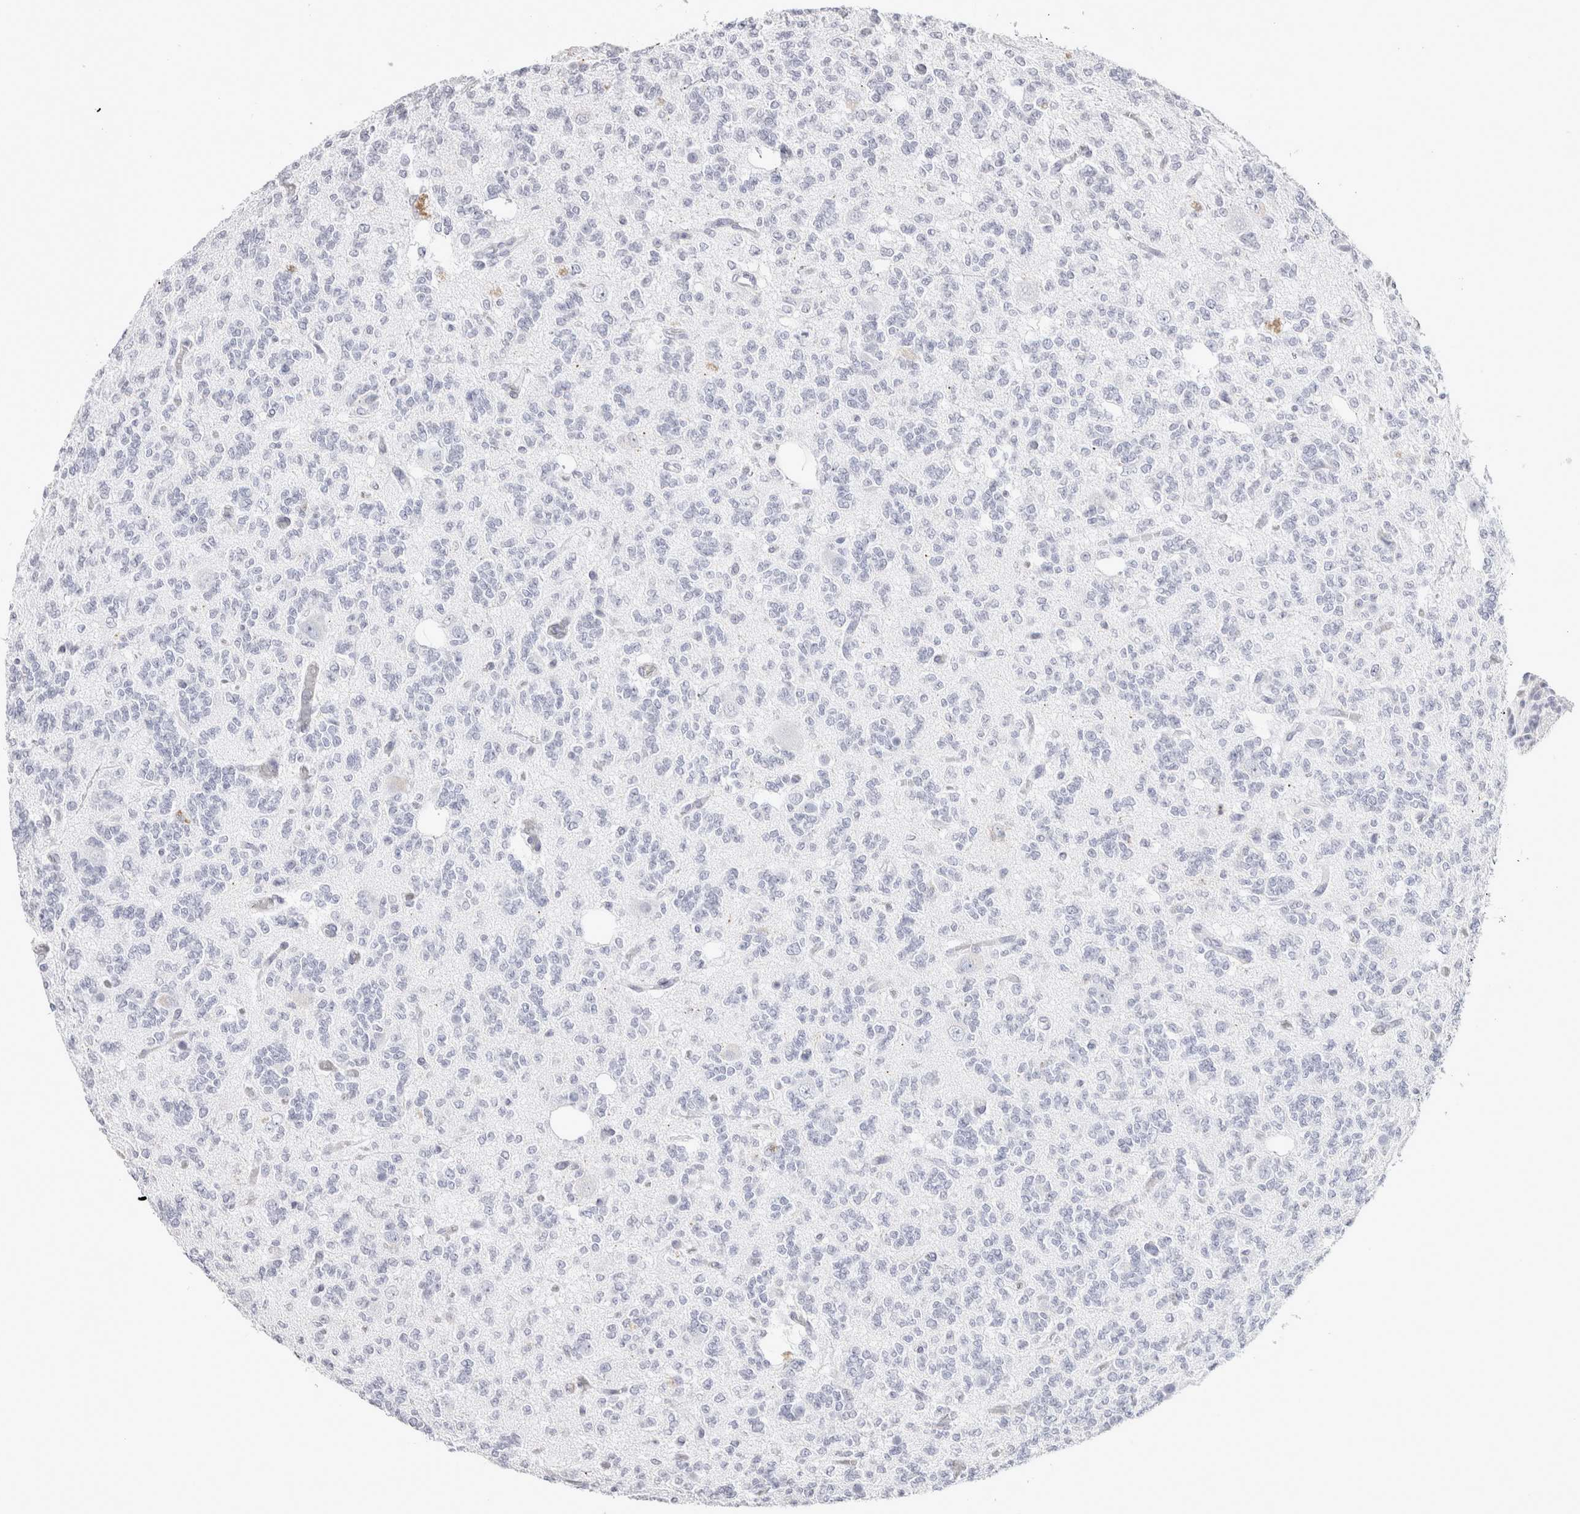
{"staining": {"intensity": "negative", "quantity": "none", "location": "none"}, "tissue": "glioma", "cell_type": "Tumor cells", "image_type": "cancer", "snomed": [{"axis": "morphology", "description": "Glioma, malignant, Low grade"}, {"axis": "topography", "description": "Brain"}], "caption": "Tumor cells are negative for protein expression in human glioma.", "gene": "GARIN1A", "patient": {"sex": "male", "age": 38}}